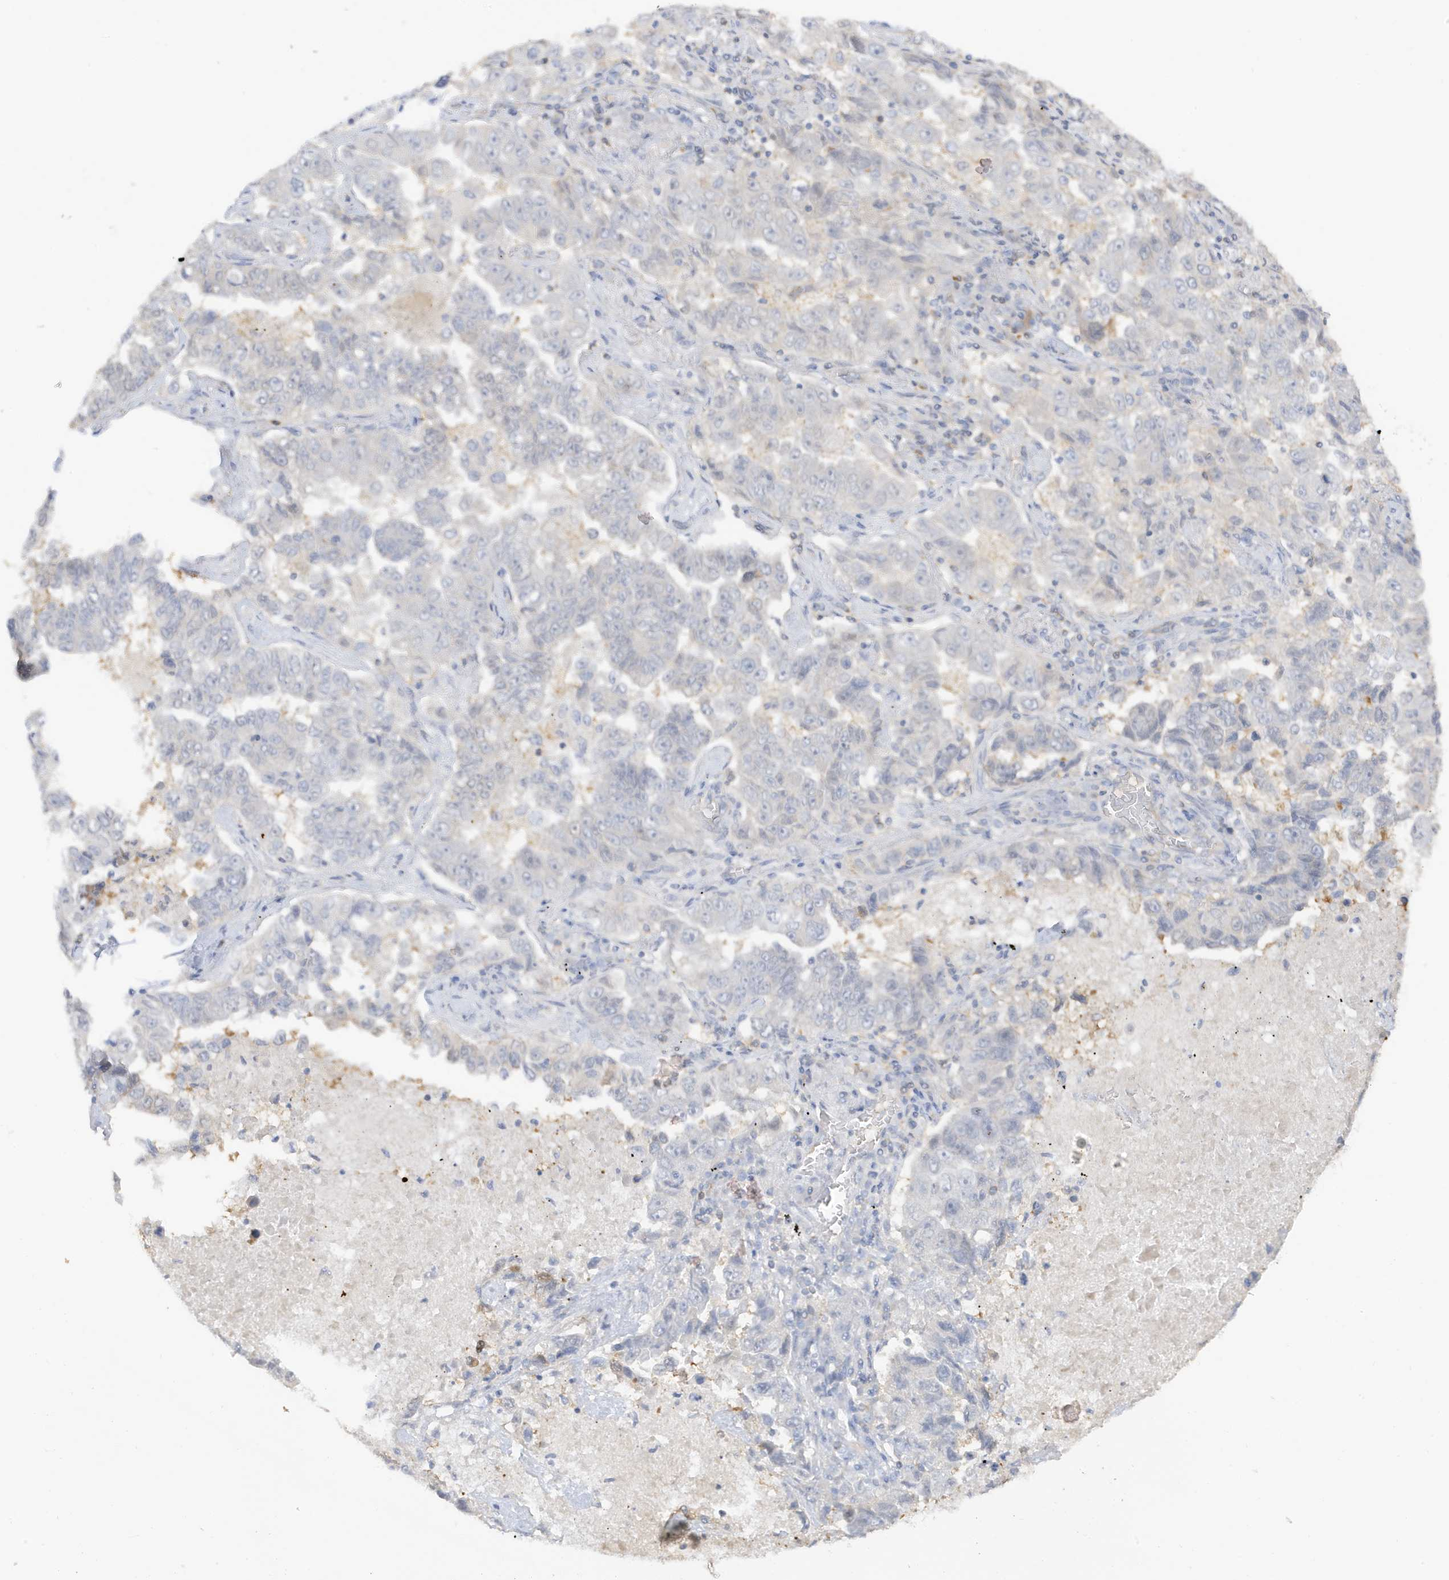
{"staining": {"intensity": "negative", "quantity": "none", "location": "none"}, "tissue": "lung cancer", "cell_type": "Tumor cells", "image_type": "cancer", "snomed": [{"axis": "morphology", "description": "Adenocarcinoma, NOS"}, {"axis": "topography", "description": "Lung"}], "caption": "Tumor cells are negative for brown protein staining in lung cancer (adenocarcinoma). (DAB (3,3'-diaminobenzidine) IHC visualized using brightfield microscopy, high magnification).", "gene": "PHACTR2", "patient": {"sex": "female", "age": 51}}